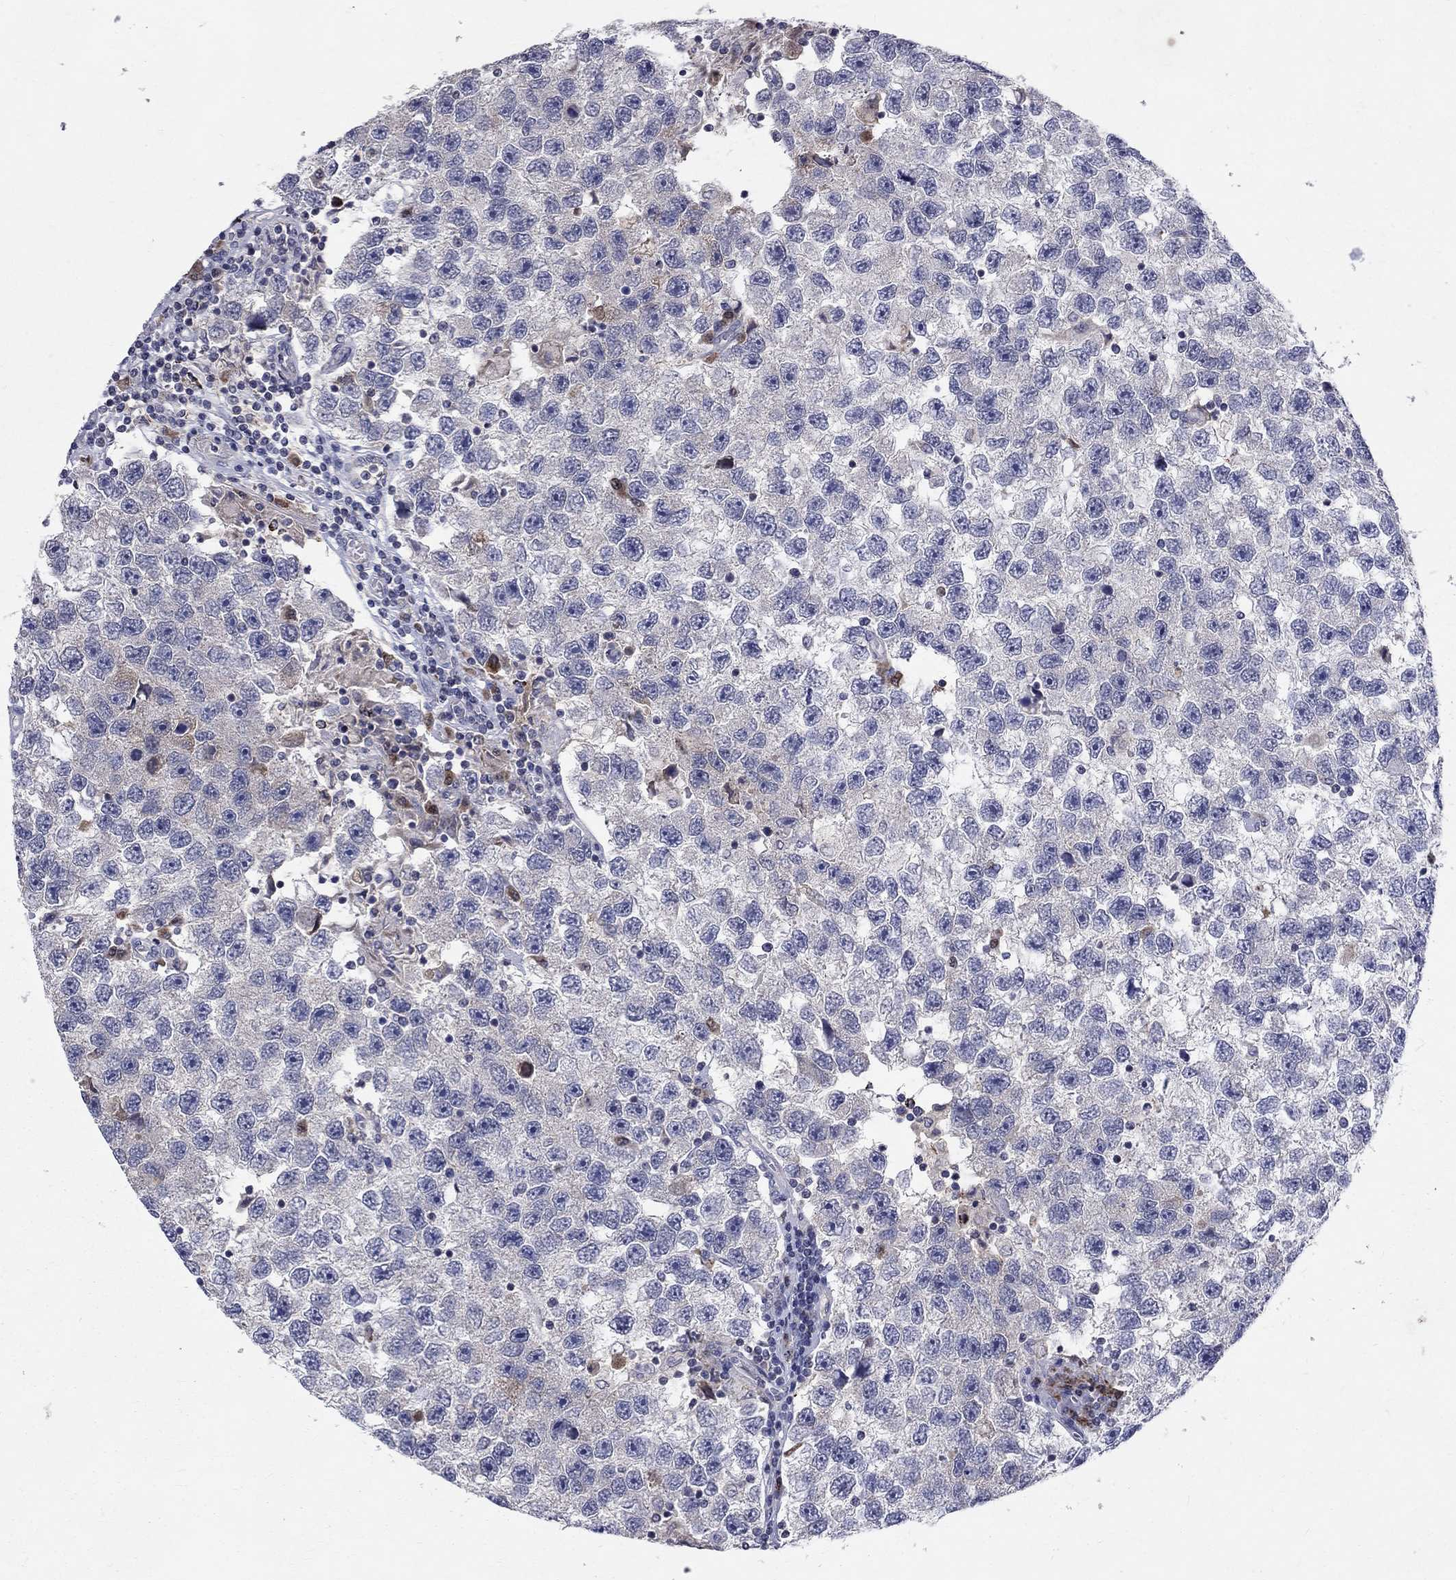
{"staining": {"intensity": "negative", "quantity": "none", "location": "none"}, "tissue": "testis cancer", "cell_type": "Tumor cells", "image_type": "cancer", "snomed": [{"axis": "morphology", "description": "Seminoma, NOS"}, {"axis": "topography", "description": "Testis"}], "caption": "Protein analysis of testis cancer (seminoma) shows no significant positivity in tumor cells.", "gene": "SLC4A10", "patient": {"sex": "male", "age": 26}}